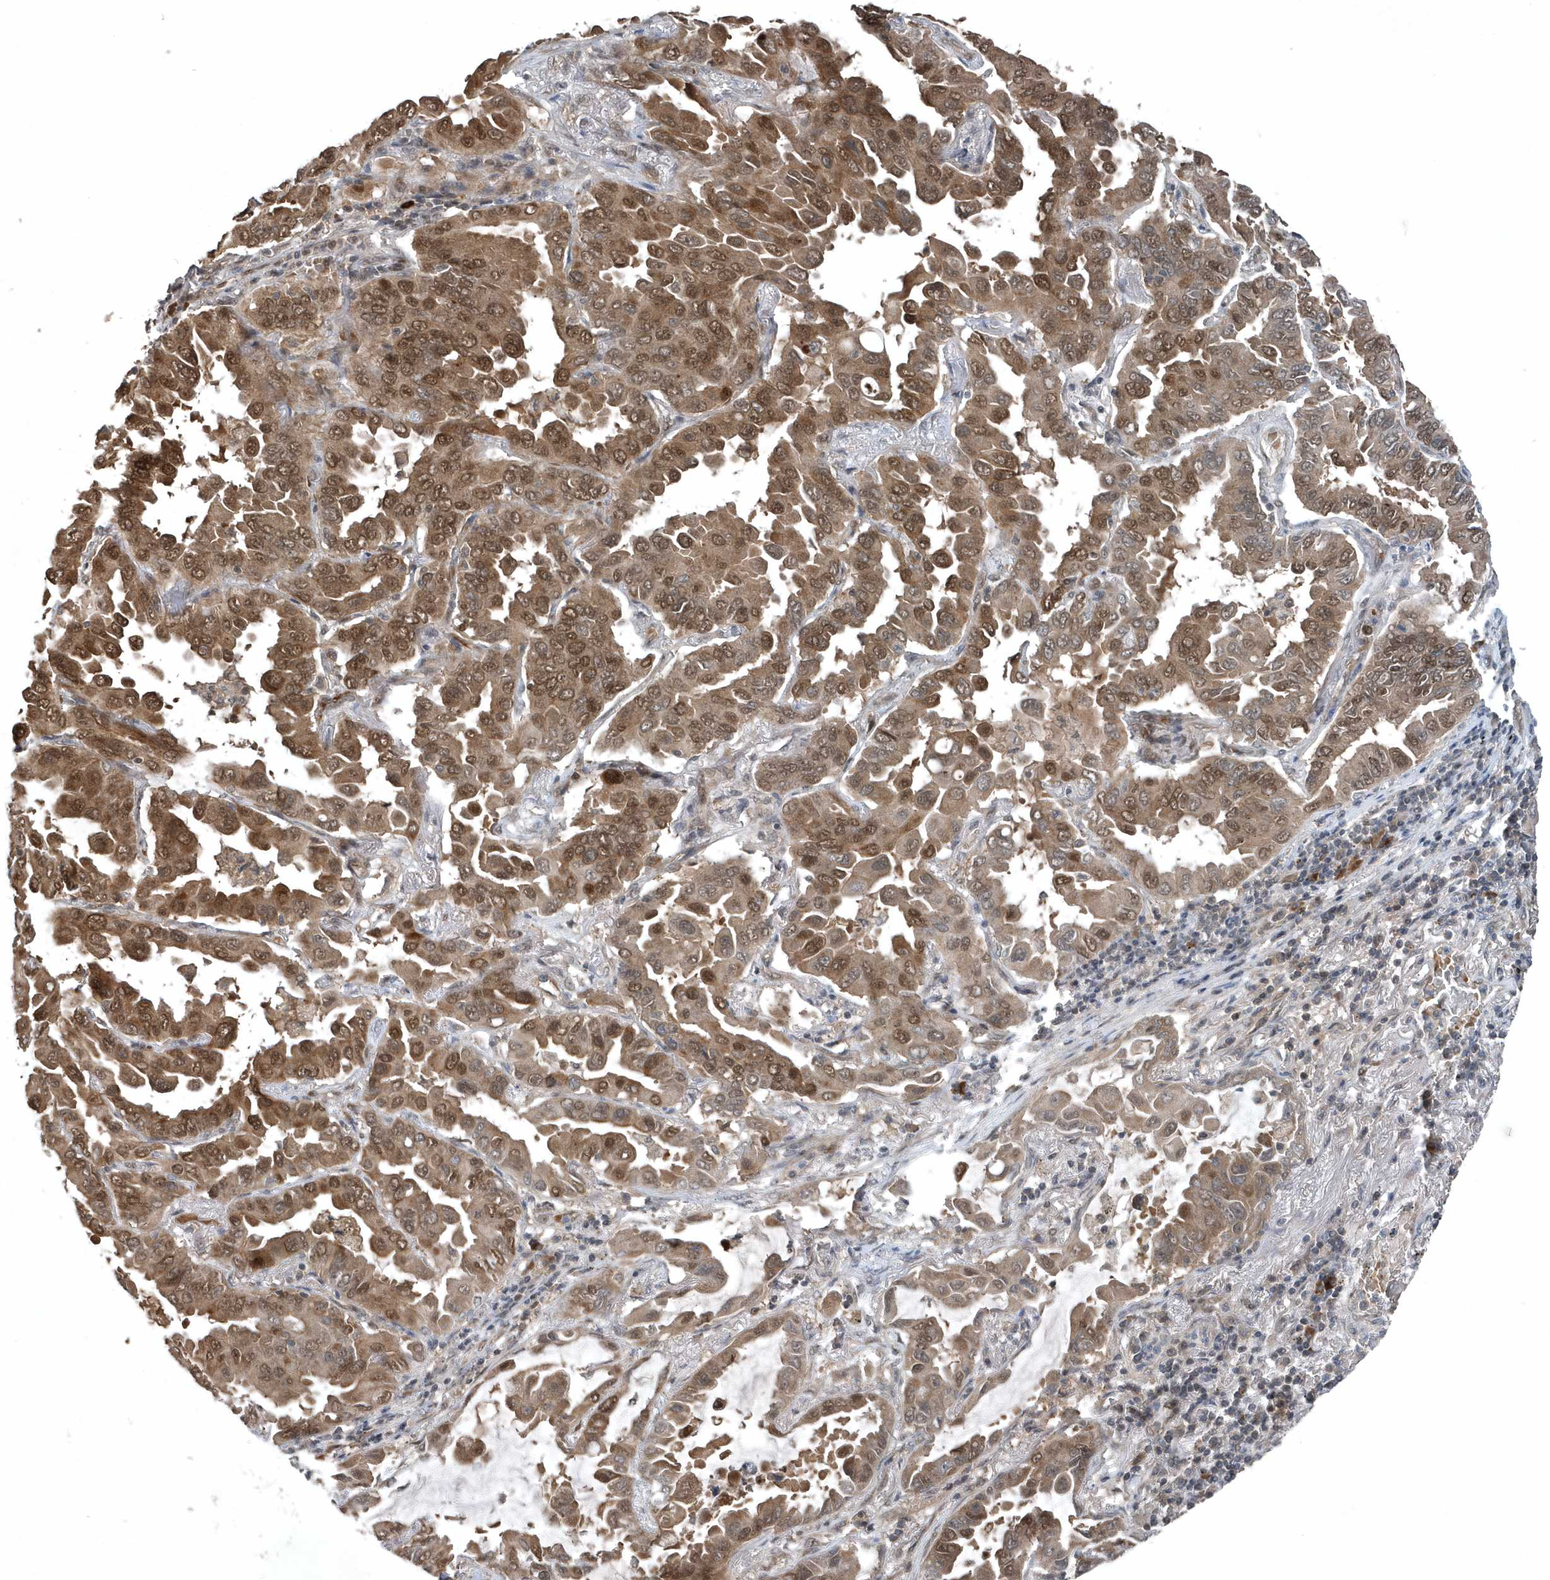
{"staining": {"intensity": "moderate", "quantity": ">75%", "location": "cytoplasmic/membranous,nuclear"}, "tissue": "lung cancer", "cell_type": "Tumor cells", "image_type": "cancer", "snomed": [{"axis": "morphology", "description": "Adenocarcinoma, NOS"}, {"axis": "topography", "description": "Lung"}], "caption": "Immunohistochemical staining of lung adenocarcinoma displays moderate cytoplasmic/membranous and nuclear protein positivity in about >75% of tumor cells.", "gene": "QTRT2", "patient": {"sex": "male", "age": 64}}